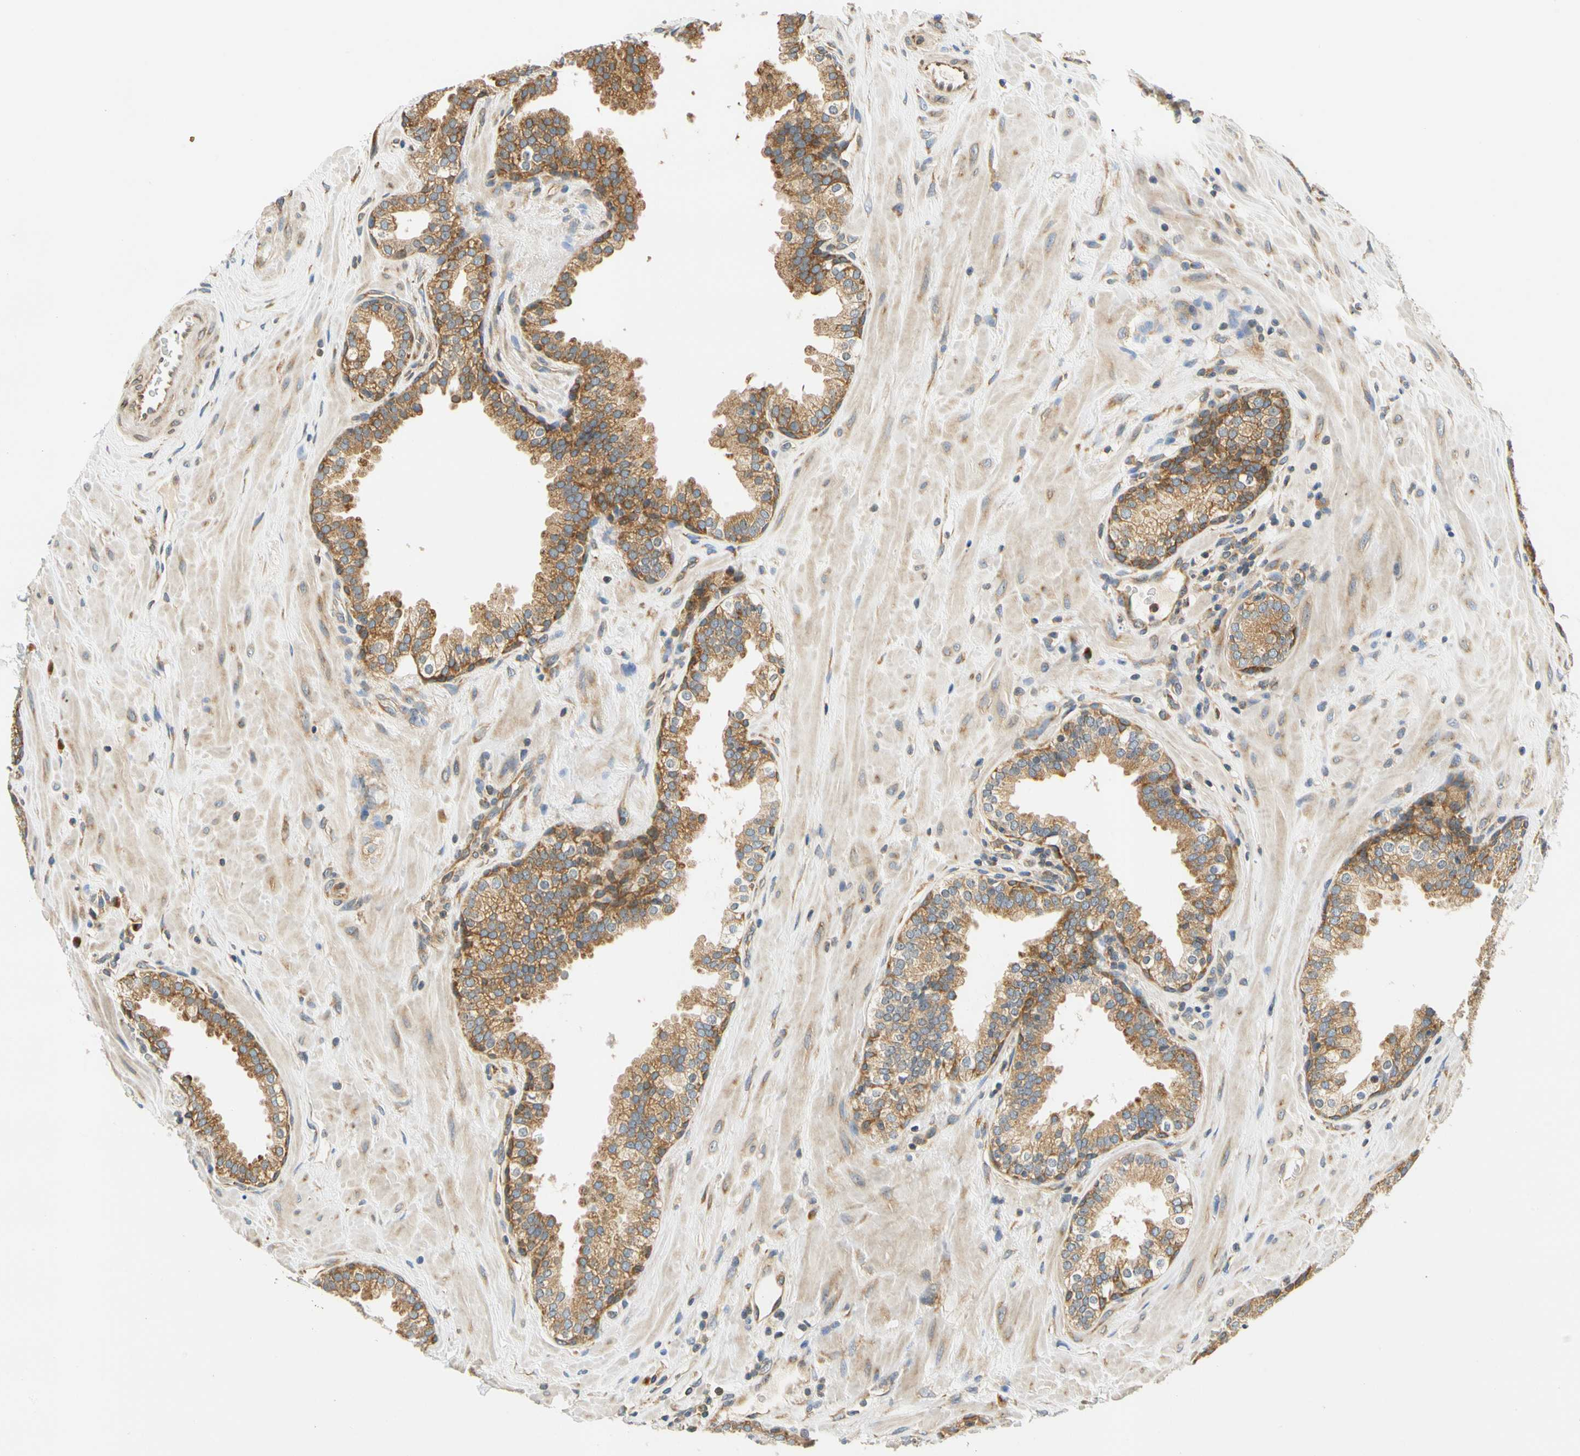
{"staining": {"intensity": "moderate", "quantity": "25%-75%", "location": "cytoplasmic/membranous"}, "tissue": "prostate", "cell_type": "Glandular cells", "image_type": "normal", "snomed": [{"axis": "morphology", "description": "Normal tissue, NOS"}, {"axis": "topography", "description": "Prostate"}], "caption": "Moderate cytoplasmic/membranous positivity is identified in approximately 25%-75% of glandular cells in benign prostate. The staining is performed using DAB (3,3'-diaminobenzidine) brown chromogen to label protein expression. The nuclei are counter-stained blue using hematoxylin.", "gene": "LRRC47", "patient": {"sex": "male", "age": 51}}